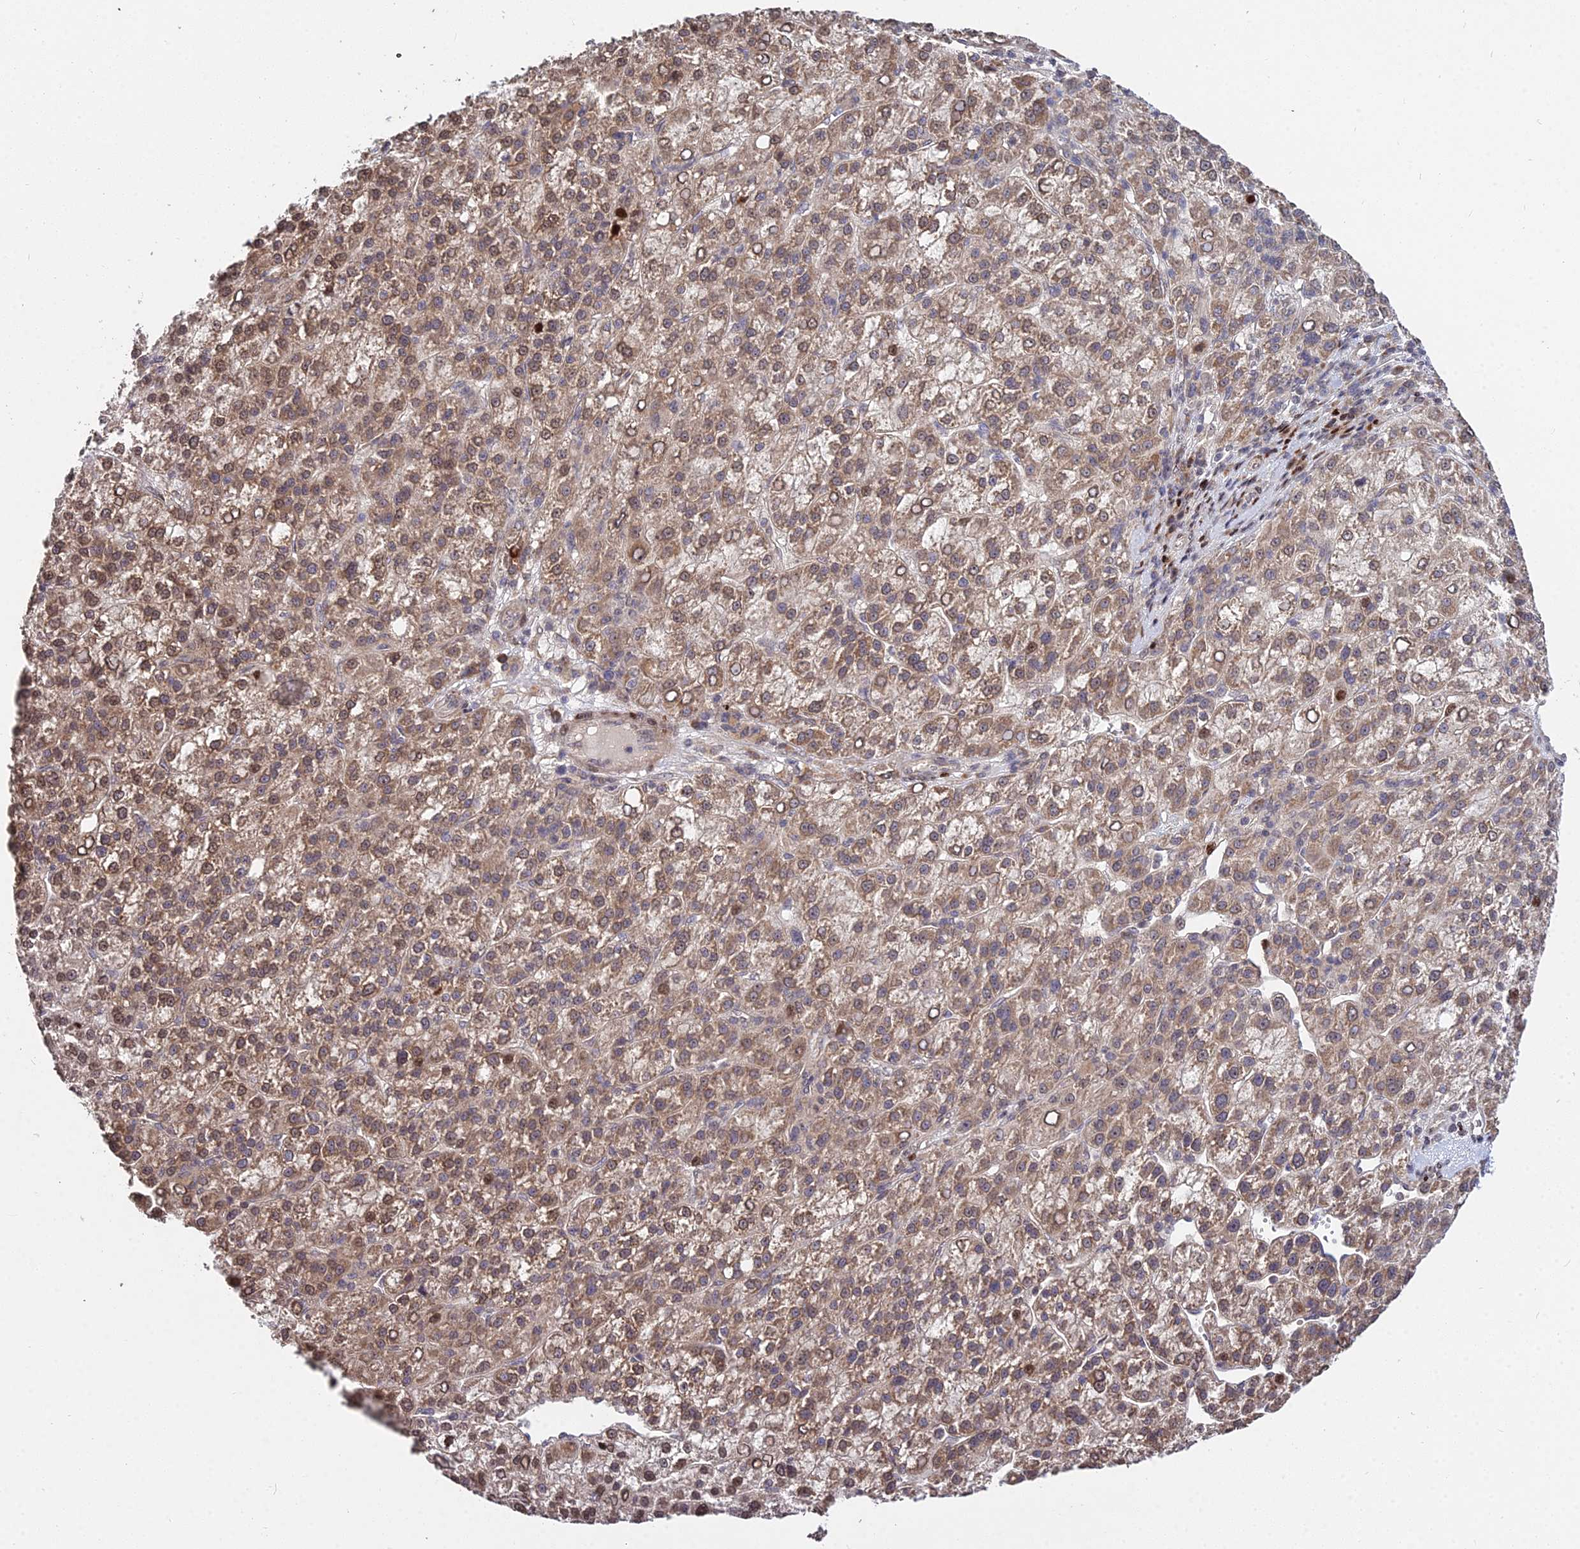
{"staining": {"intensity": "moderate", "quantity": ">75%", "location": "cytoplasmic/membranous"}, "tissue": "liver cancer", "cell_type": "Tumor cells", "image_type": "cancer", "snomed": [{"axis": "morphology", "description": "Carcinoma, Hepatocellular, NOS"}, {"axis": "topography", "description": "Liver"}], "caption": "Liver cancer (hepatocellular carcinoma) stained for a protein (brown) exhibits moderate cytoplasmic/membranous positive staining in about >75% of tumor cells.", "gene": "RBMS2", "patient": {"sex": "female", "age": 58}}